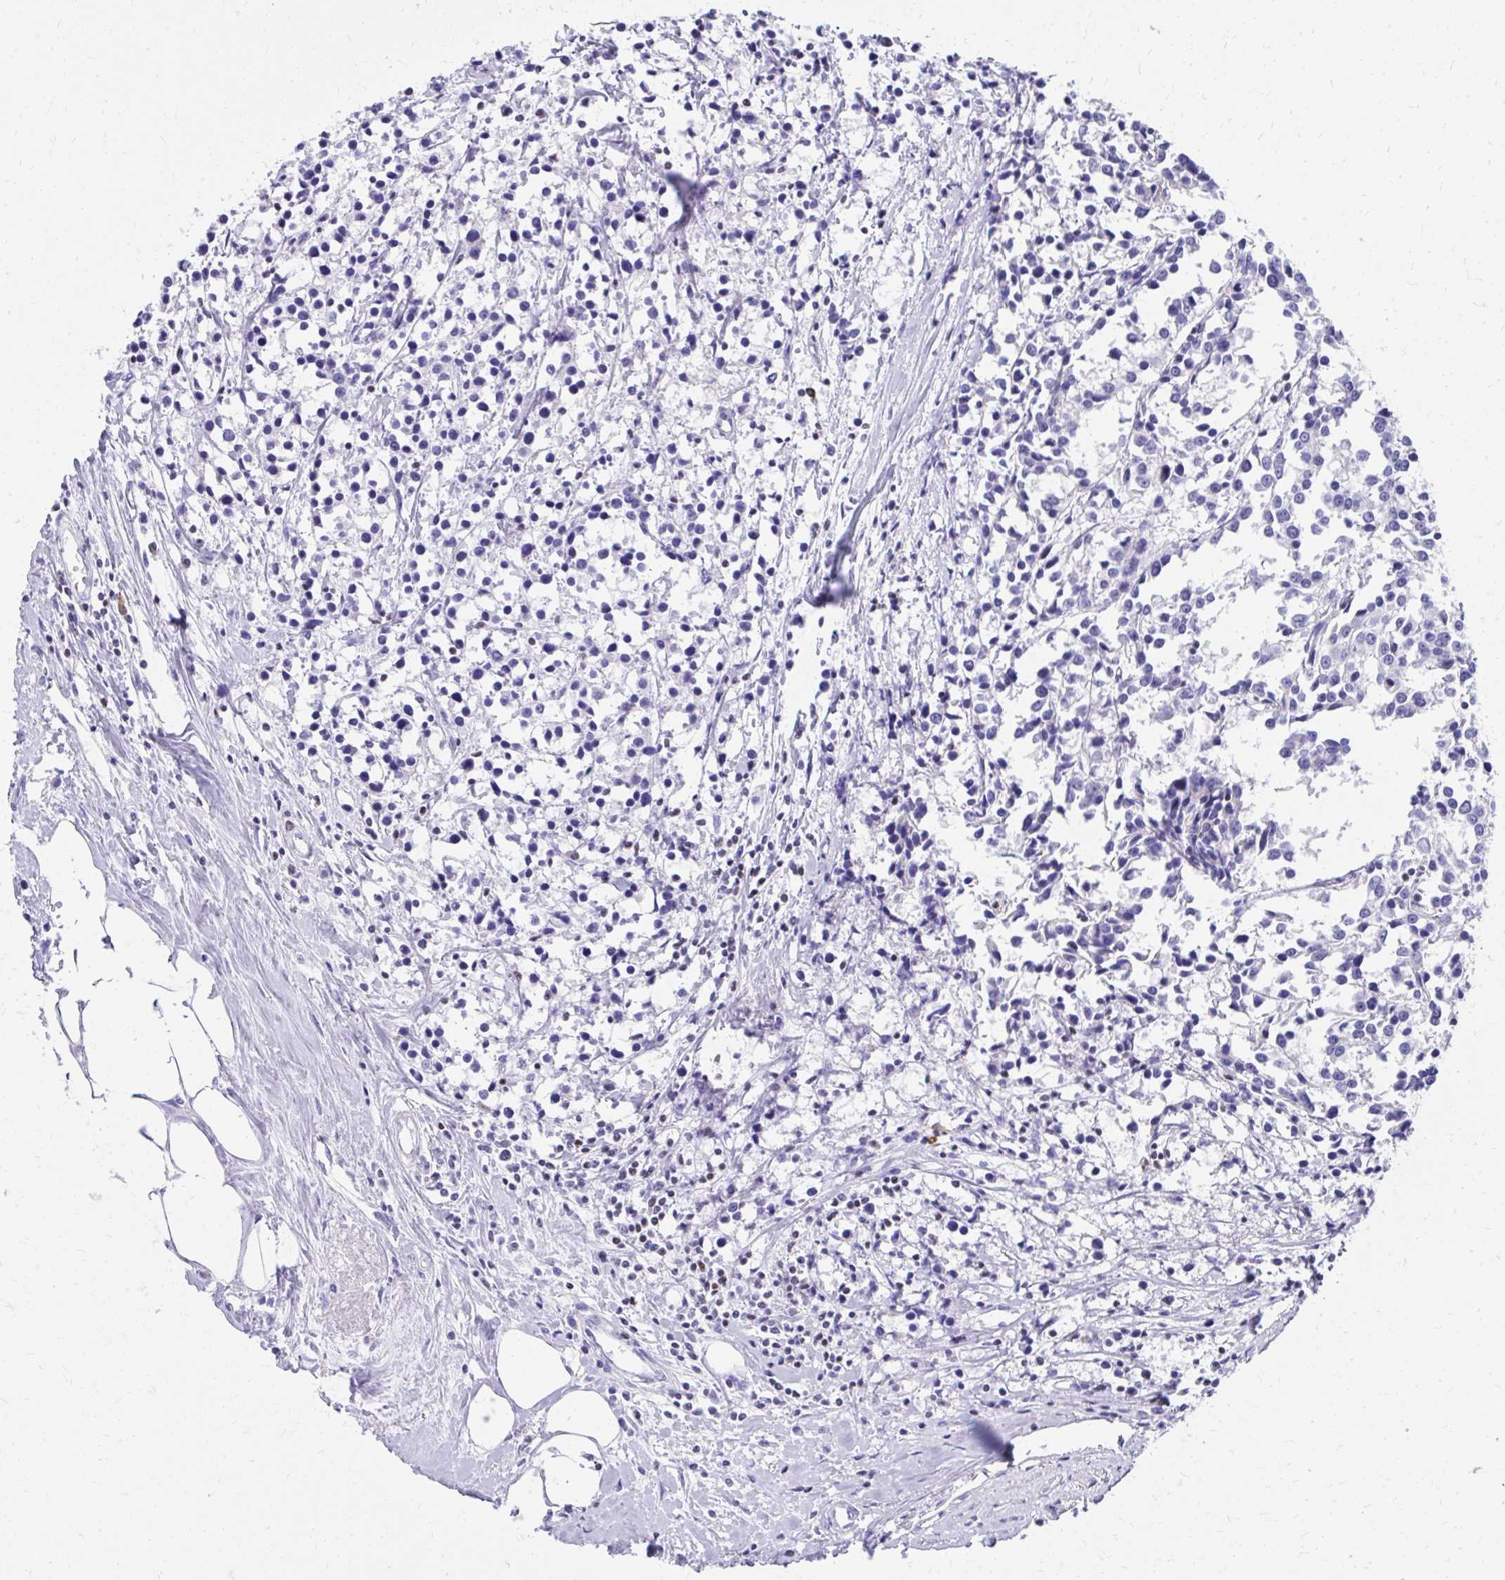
{"staining": {"intensity": "negative", "quantity": "none", "location": "none"}, "tissue": "breast cancer", "cell_type": "Tumor cells", "image_type": "cancer", "snomed": [{"axis": "morphology", "description": "Duct carcinoma"}, {"axis": "topography", "description": "Breast"}], "caption": "Immunohistochemical staining of human breast cancer (invasive ductal carcinoma) shows no significant staining in tumor cells.", "gene": "RUNX3", "patient": {"sex": "female", "age": 80}}